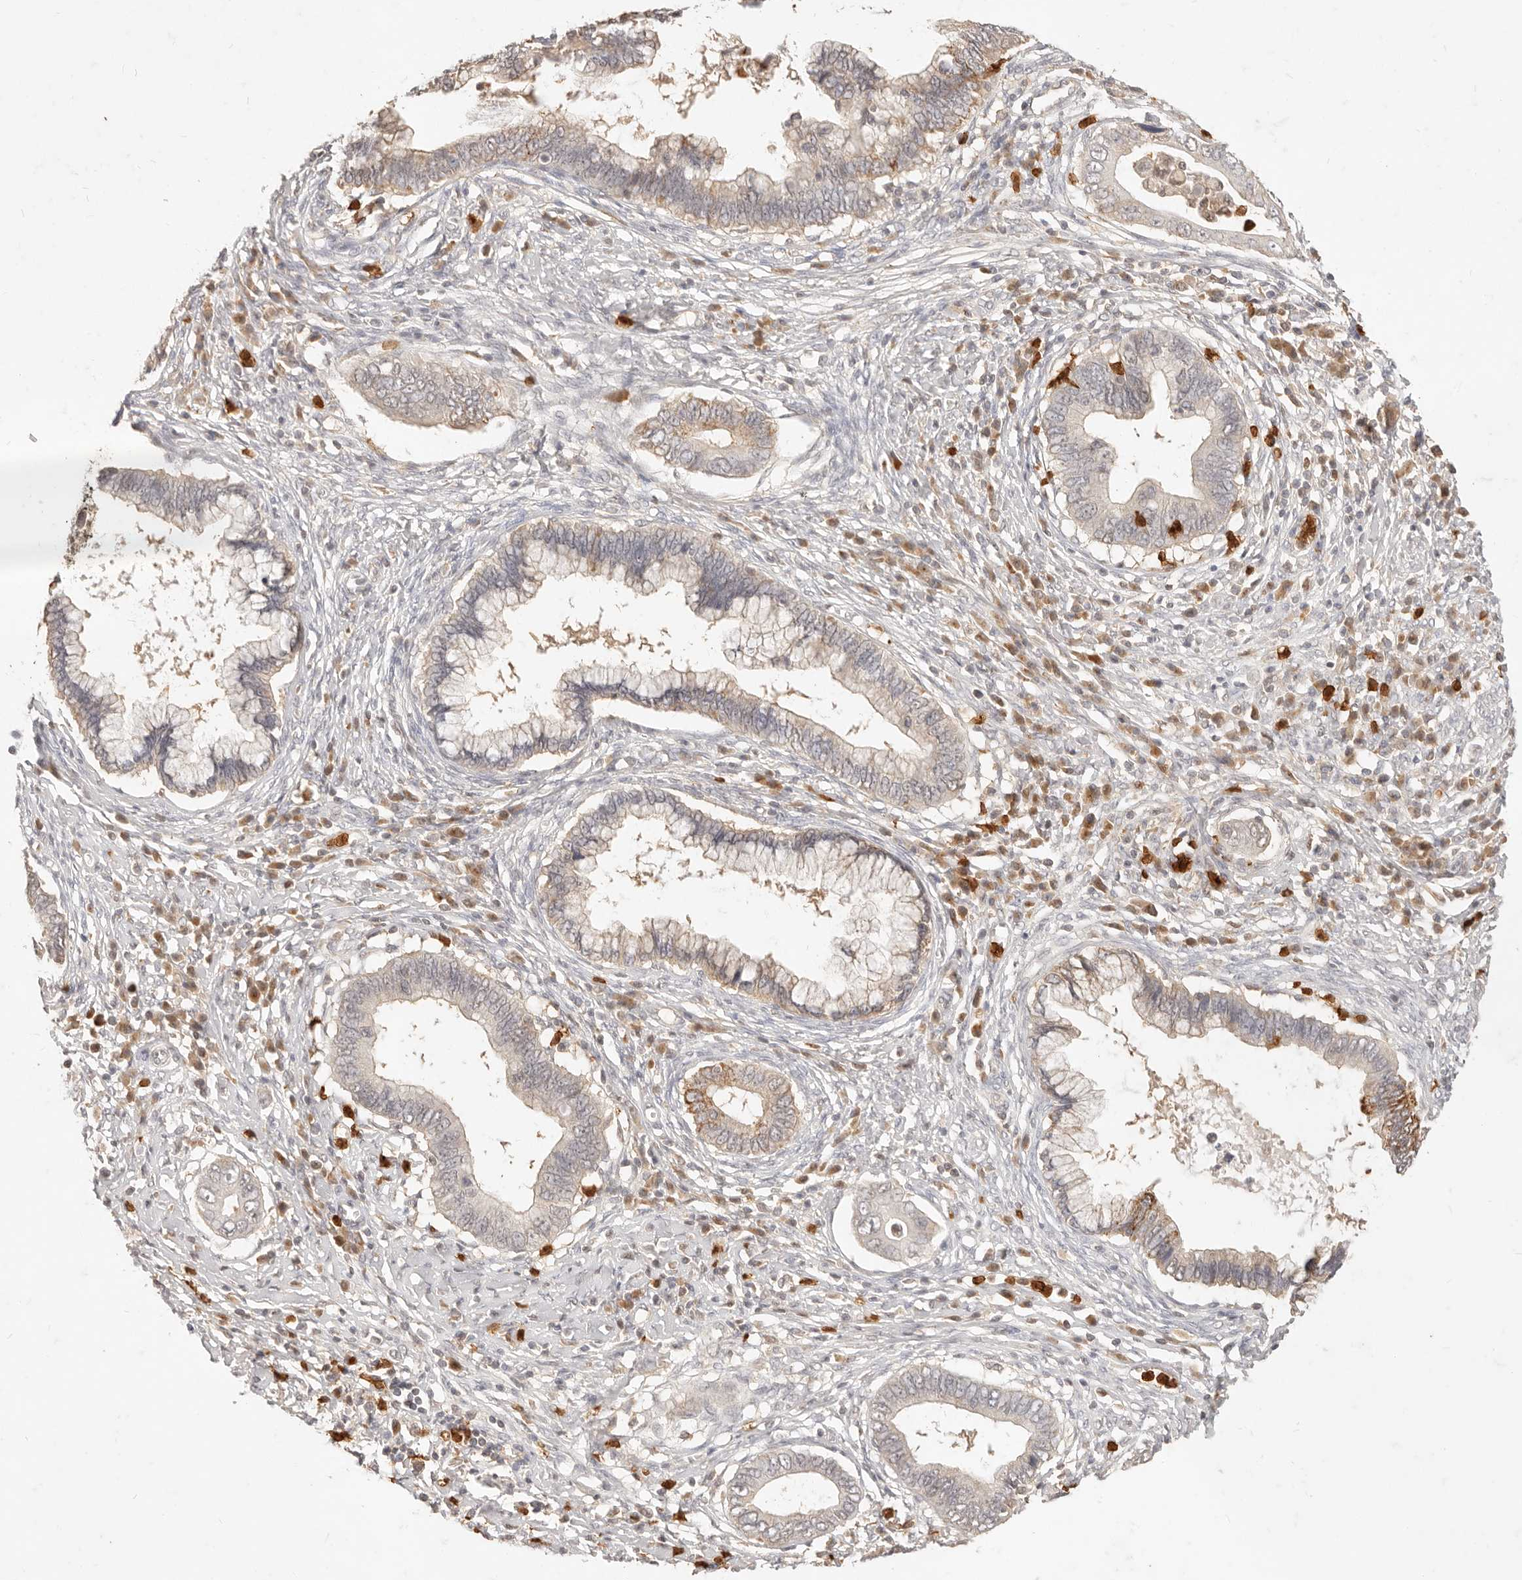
{"staining": {"intensity": "moderate", "quantity": "<25%", "location": "cytoplasmic/membranous"}, "tissue": "cervical cancer", "cell_type": "Tumor cells", "image_type": "cancer", "snomed": [{"axis": "morphology", "description": "Adenocarcinoma, NOS"}, {"axis": "topography", "description": "Cervix"}], "caption": "High-magnification brightfield microscopy of cervical adenocarcinoma stained with DAB (3,3'-diaminobenzidine) (brown) and counterstained with hematoxylin (blue). tumor cells exhibit moderate cytoplasmic/membranous staining is seen in approximately<25% of cells.", "gene": "TMTC2", "patient": {"sex": "female", "age": 44}}